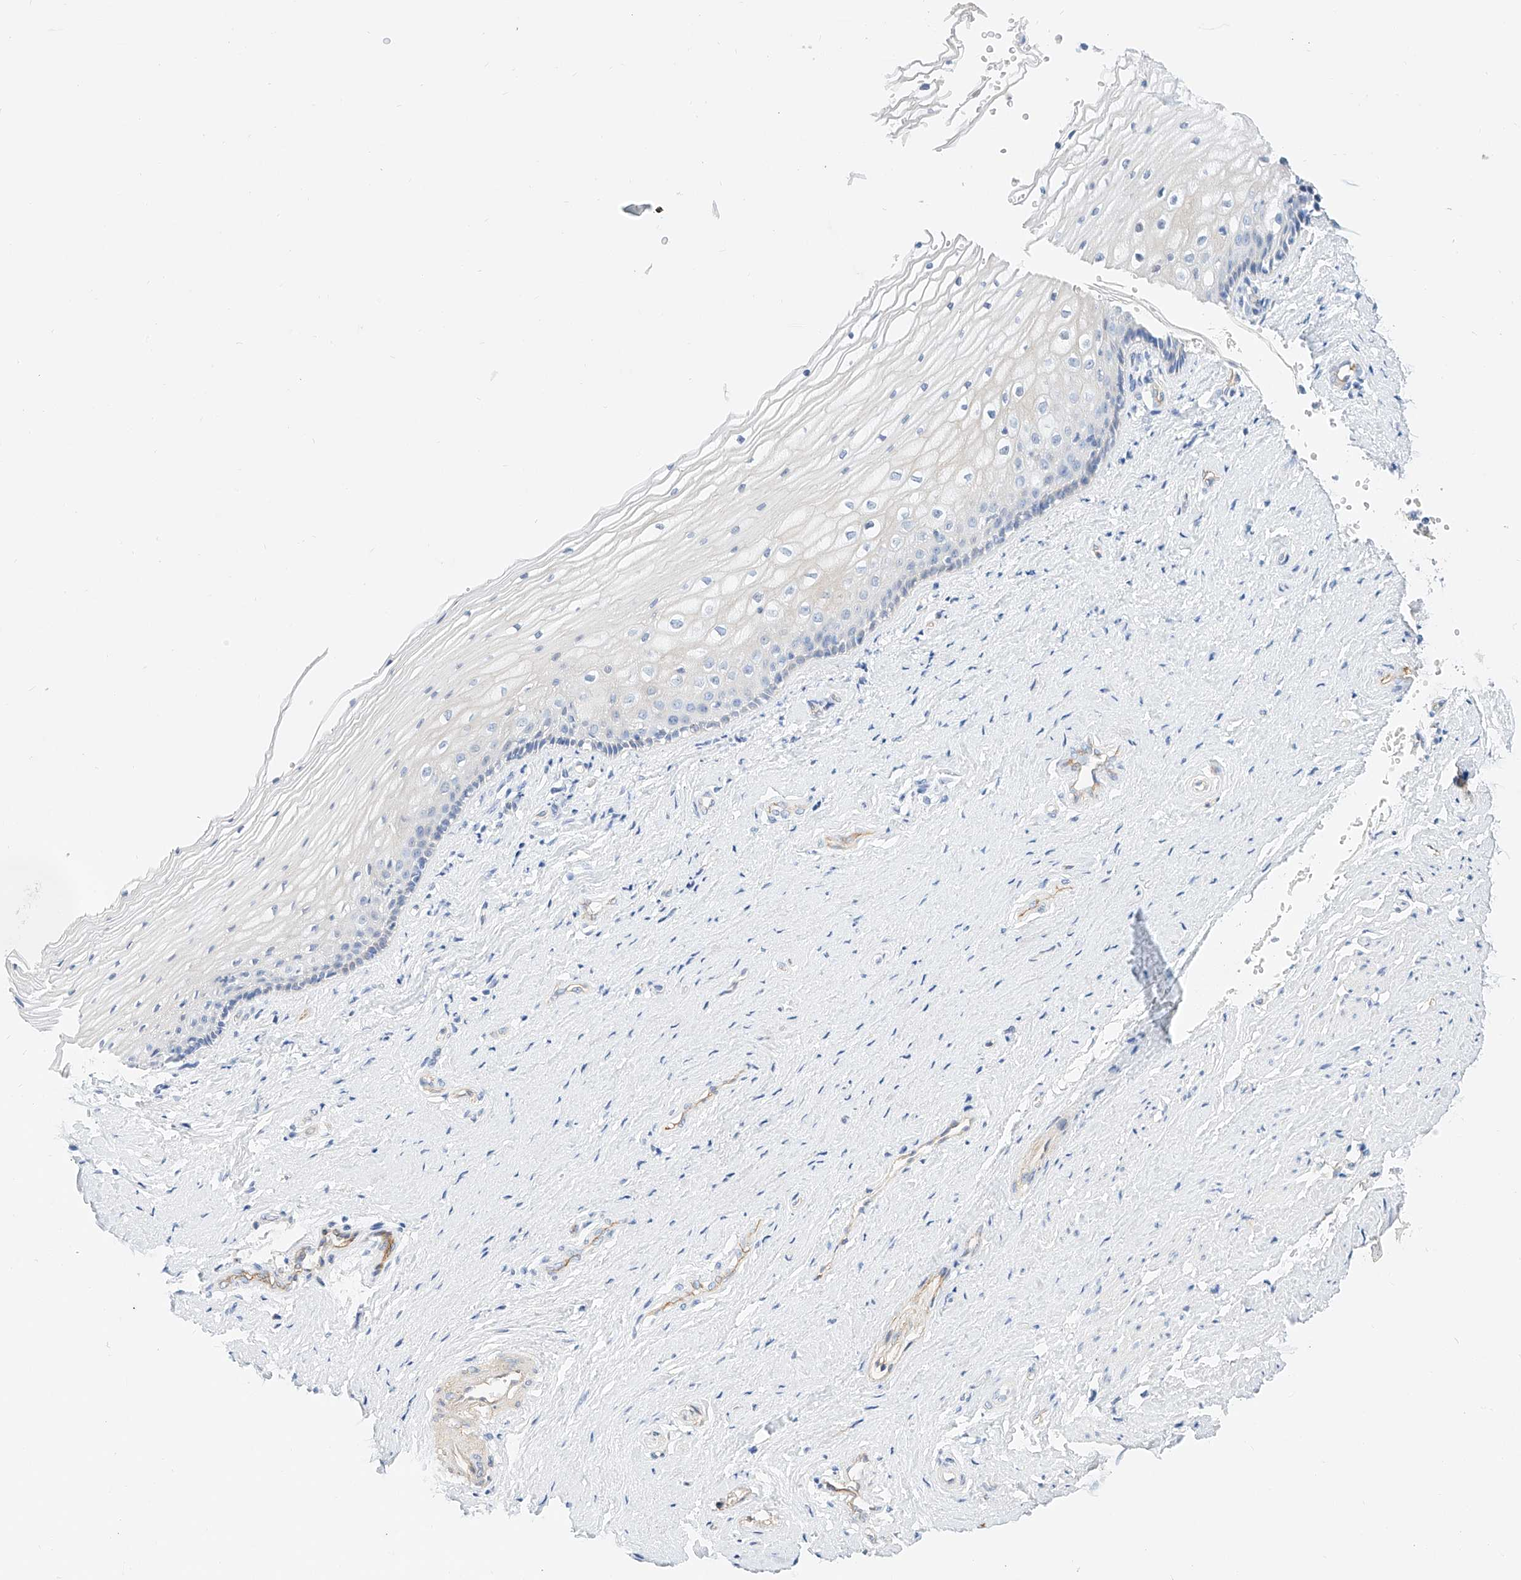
{"staining": {"intensity": "weak", "quantity": "<25%", "location": "cytoplasmic/membranous"}, "tissue": "vagina", "cell_type": "Squamous epithelial cells", "image_type": "normal", "snomed": [{"axis": "morphology", "description": "Normal tissue, NOS"}, {"axis": "topography", "description": "Vagina"}], "caption": "Protein analysis of benign vagina shows no significant expression in squamous epithelial cells. The staining was performed using DAB (3,3'-diaminobenzidine) to visualize the protein expression in brown, while the nuclei were stained in blue with hematoxylin (Magnification: 20x).", "gene": "SBSPON", "patient": {"sex": "female", "age": 46}}